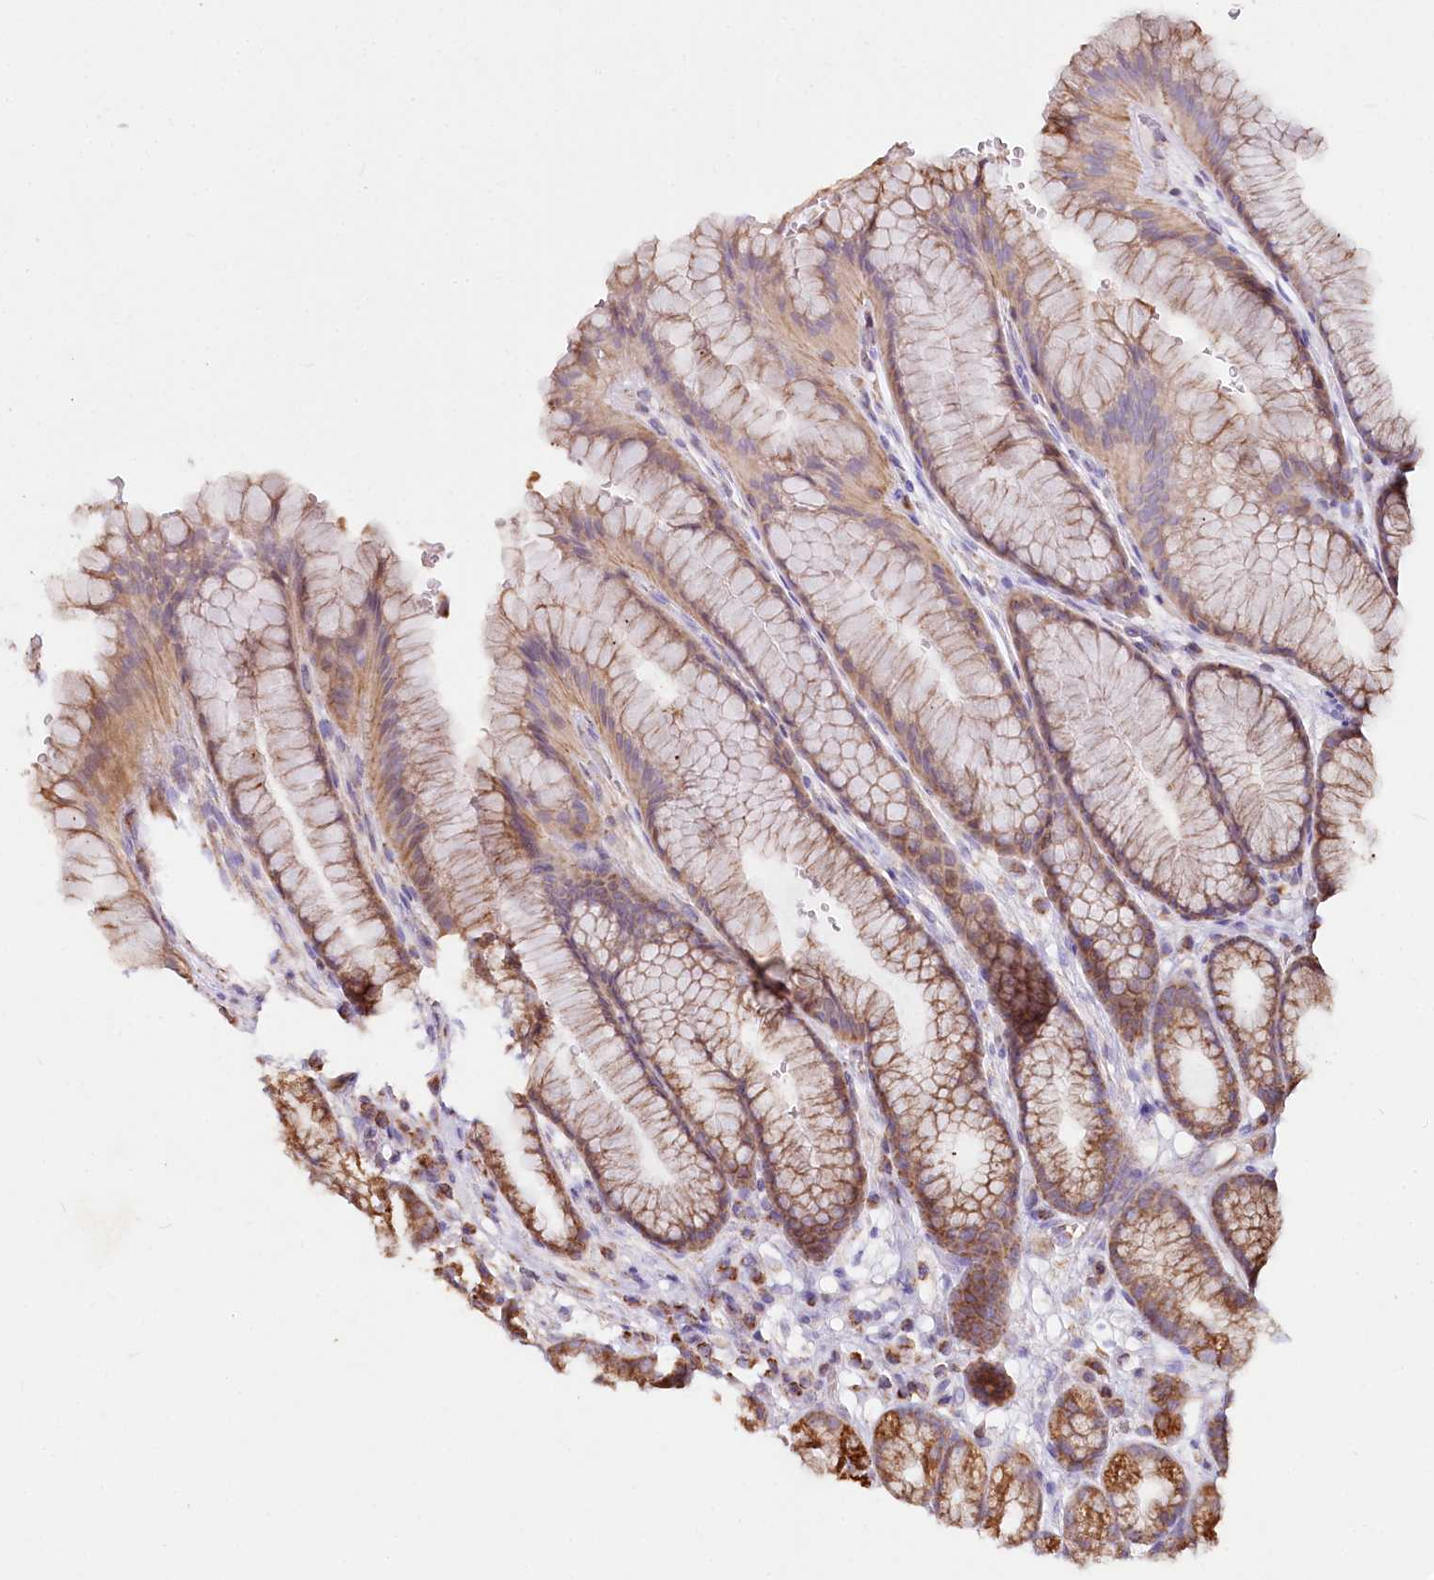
{"staining": {"intensity": "moderate", "quantity": ">75%", "location": "cytoplasmic/membranous"}, "tissue": "stomach", "cell_type": "Glandular cells", "image_type": "normal", "snomed": [{"axis": "morphology", "description": "Normal tissue, NOS"}, {"axis": "morphology", "description": "Adenocarcinoma, NOS"}, {"axis": "topography", "description": "Stomach"}], "caption": "Approximately >75% of glandular cells in unremarkable stomach reveal moderate cytoplasmic/membranous protein positivity as visualized by brown immunohistochemical staining.", "gene": "TASOR2", "patient": {"sex": "male", "age": 57}}